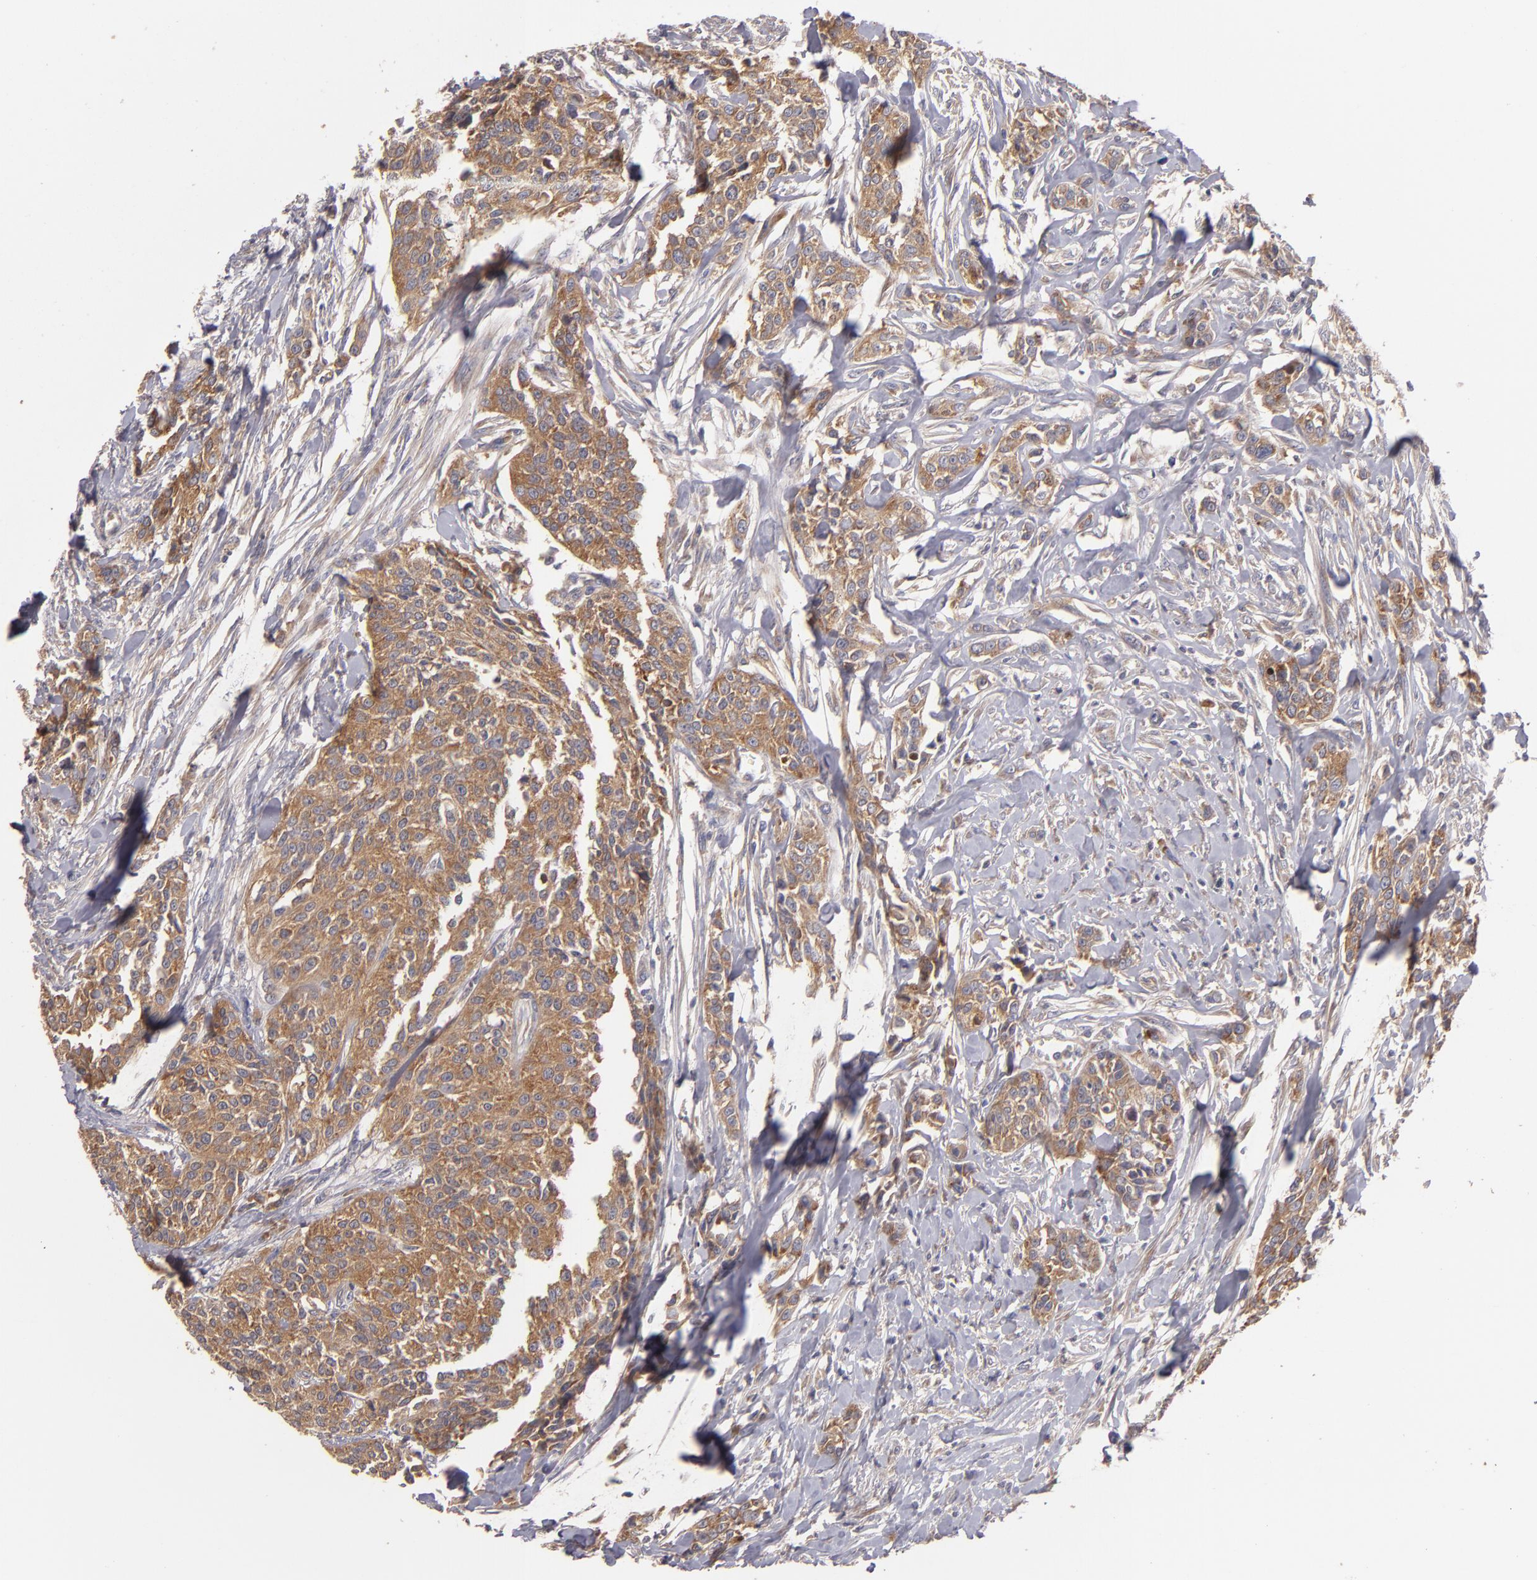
{"staining": {"intensity": "strong", "quantity": ">75%", "location": "cytoplasmic/membranous"}, "tissue": "urothelial cancer", "cell_type": "Tumor cells", "image_type": "cancer", "snomed": [{"axis": "morphology", "description": "Urothelial carcinoma, High grade"}, {"axis": "topography", "description": "Urinary bladder"}], "caption": "The immunohistochemical stain shows strong cytoplasmic/membranous positivity in tumor cells of urothelial cancer tissue. (IHC, brightfield microscopy, high magnification).", "gene": "UPF3B", "patient": {"sex": "male", "age": 56}}